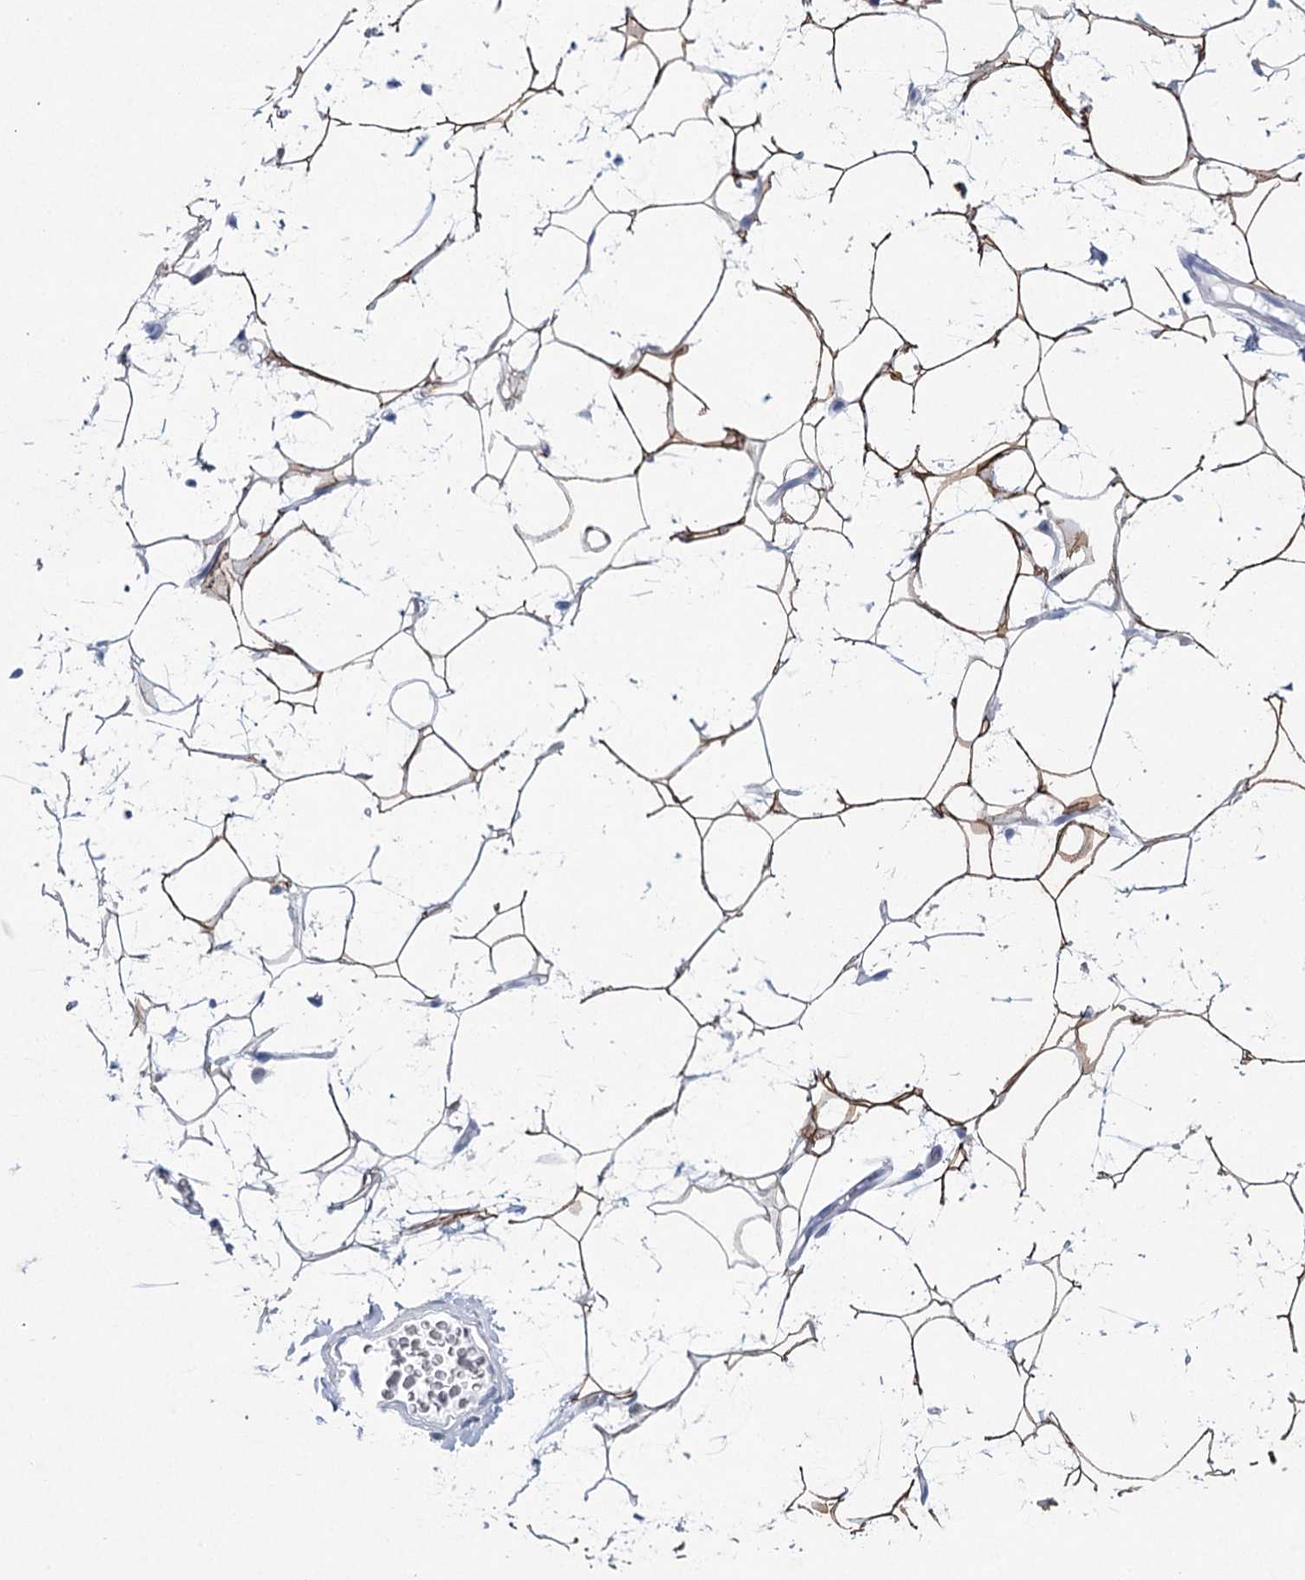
{"staining": {"intensity": "moderate", "quantity": "<25%", "location": "cytoplasmic/membranous"}, "tissue": "adipose tissue", "cell_type": "Adipocytes", "image_type": "normal", "snomed": [{"axis": "morphology", "description": "Normal tissue, NOS"}, {"axis": "topography", "description": "Breast"}], "caption": "High-magnification brightfield microscopy of normal adipose tissue stained with DAB (brown) and counterstained with hematoxylin (blue). adipocytes exhibit moderate cytoplasmic/membranous expression is seen in about<25% of cells. (IHC, brightfield microscopy, high magnification).", "gene": "CCDC88A", "patient": {"sex": "female", "age": 26}}